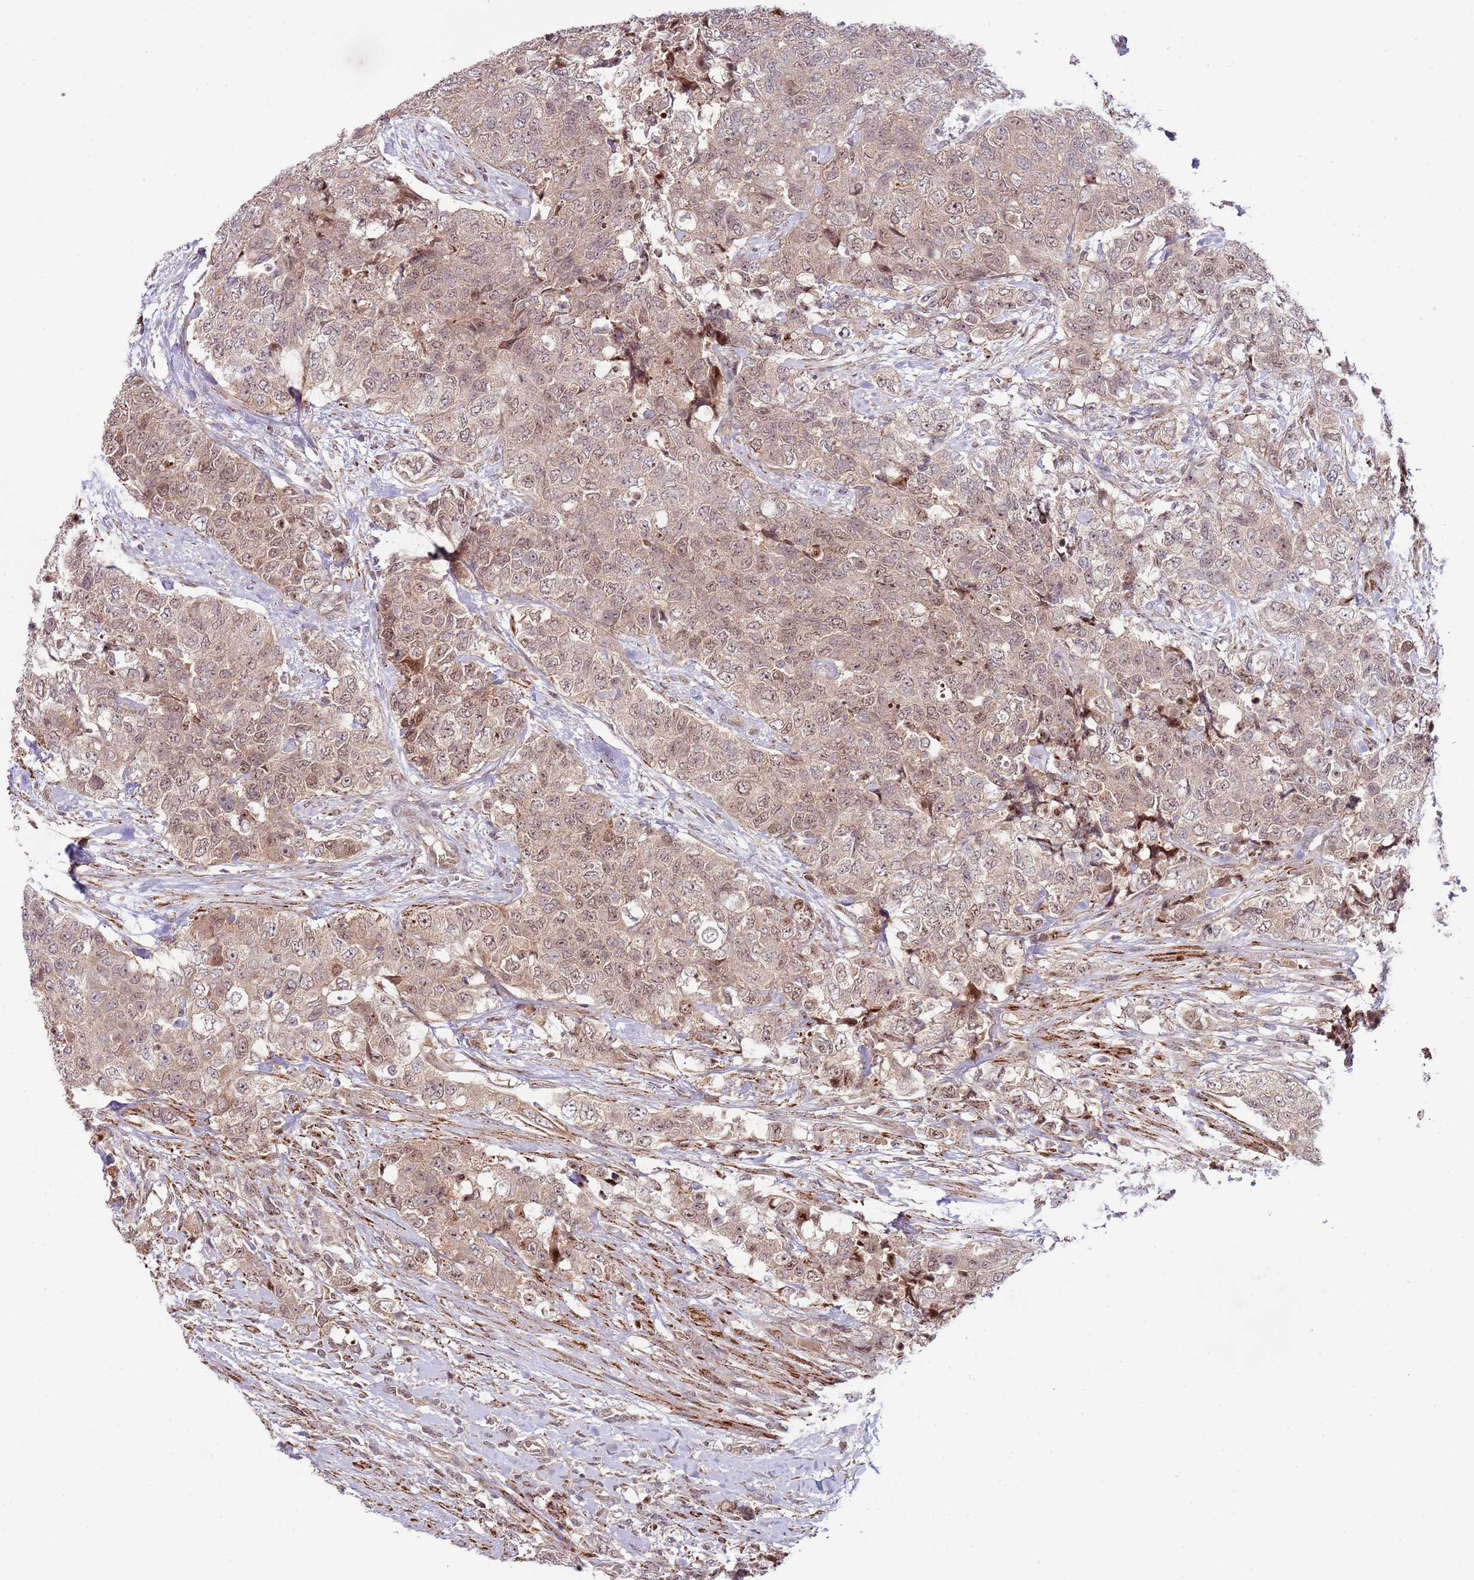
{"staining": {"intensity": "moderate", "quantity": ">75%", "location": "cytoplasmic/membranous,nuclear"}, "tissue": "urothelial cancer", "cell_type": "Tumor cells", "image_type": "cancer", "snomed": [{"axis": "morphology", "description": "Urothelial carcinoma, High grade"}, {"axis": "topography", "description": "Urinary bladder"}], "caption": "Brown immunohistochemical staining in urothelial cancer displays moderate cytoplasmic/membranous and nuclear staining in approximately >75% of tumor cells.", "gene": "CHD1", "patient": {"sex": "female", "age": 78}}